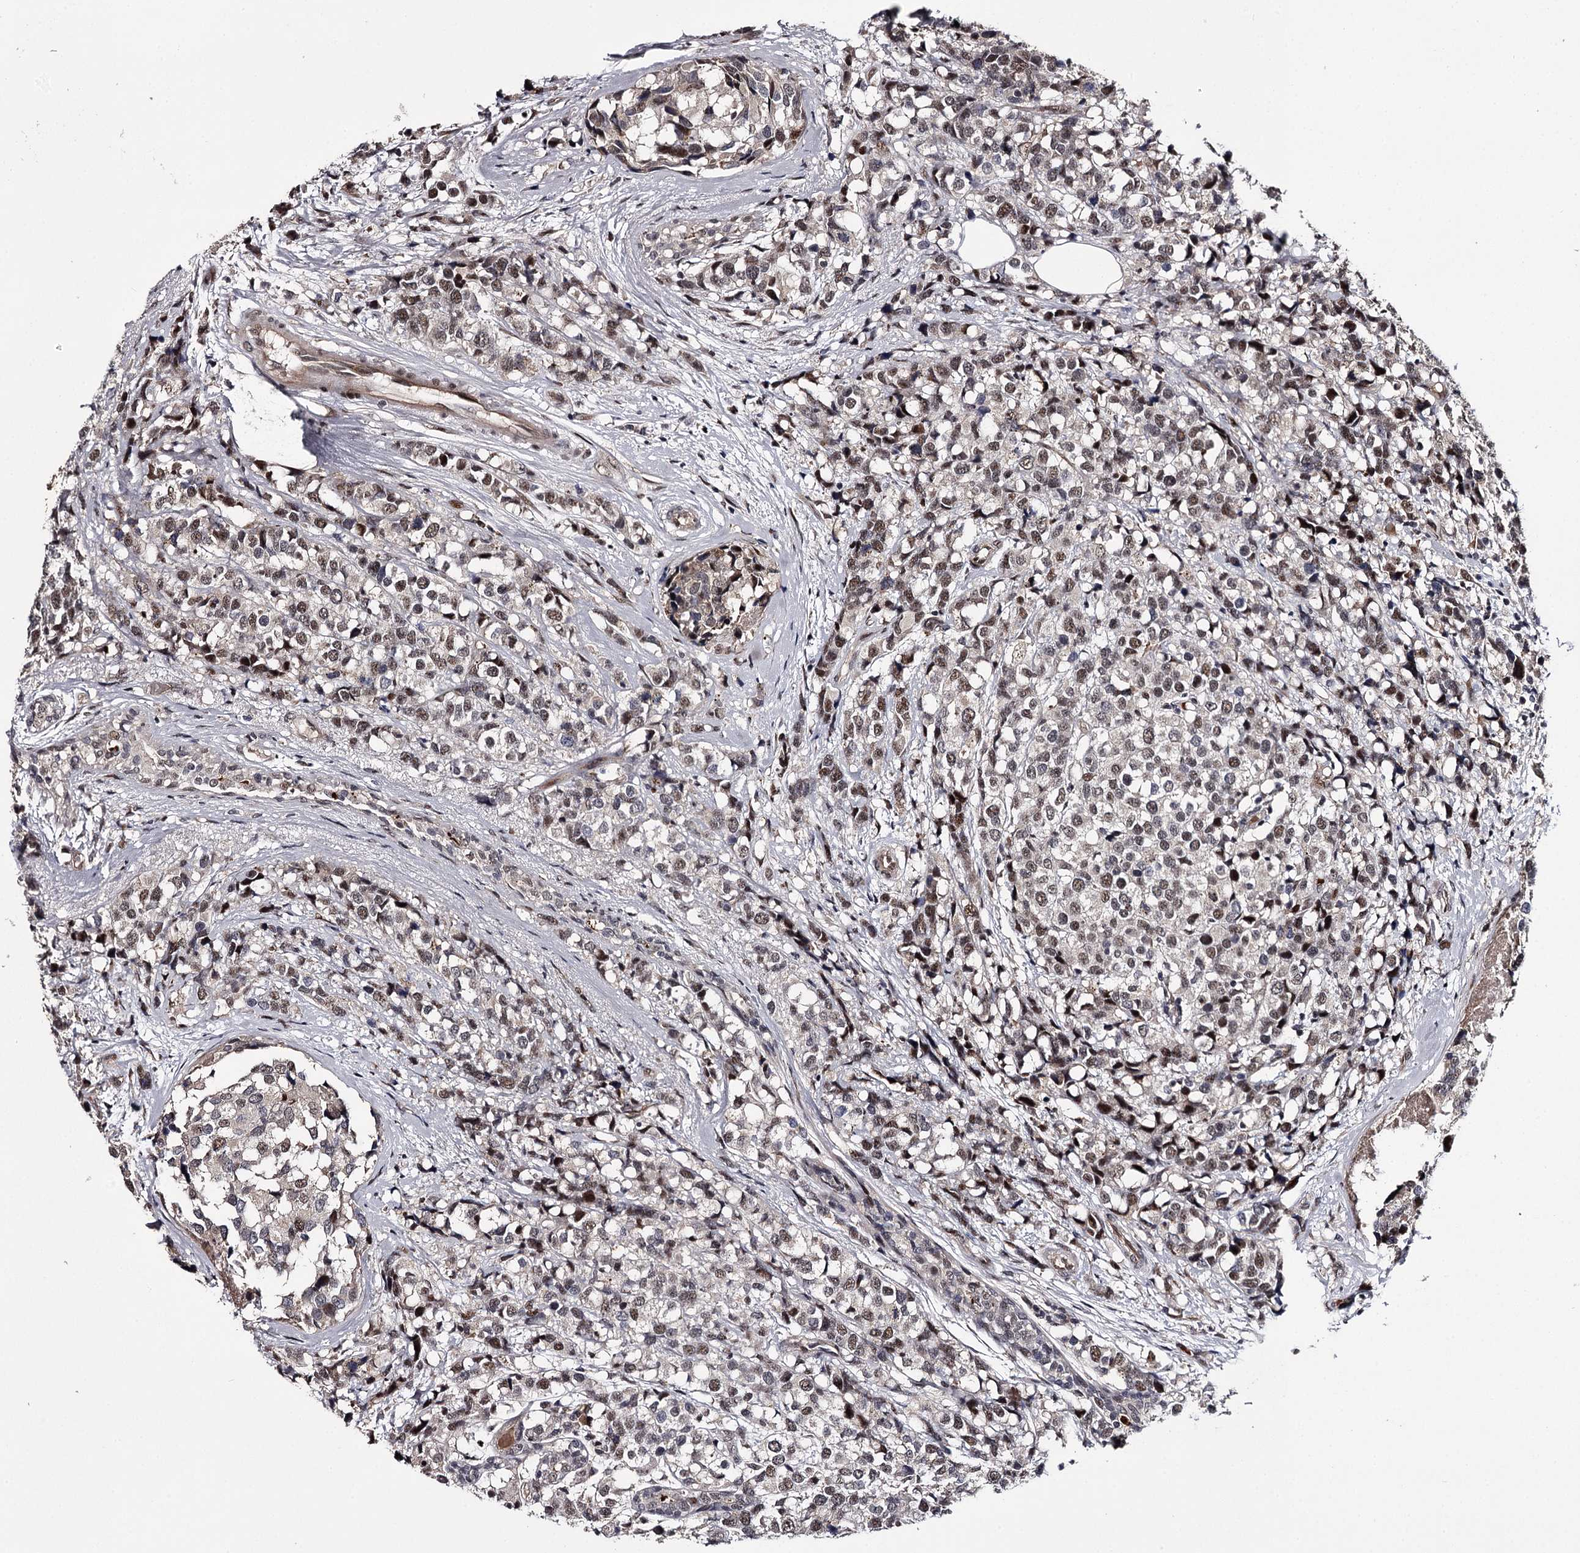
{"staining": {"intensity": "weak", "quantity": "25%-75%", "location": "nuclear"}, "tissue": "breast cancer", "cell_type": "Tumor cells", "image_type": "cancer", "snomed": [{"axis": "morphology", "description": "Lobular carcinoma"}, {"axis": "topography", "description": "Breast"}], "caption": "Tumor cells exhibit low levels of weak nuclear expression in approximately 25%-75% of cells in human breast cancer.", "gene": "RNF44", "patient": {"sex": "female", "age": 59}}